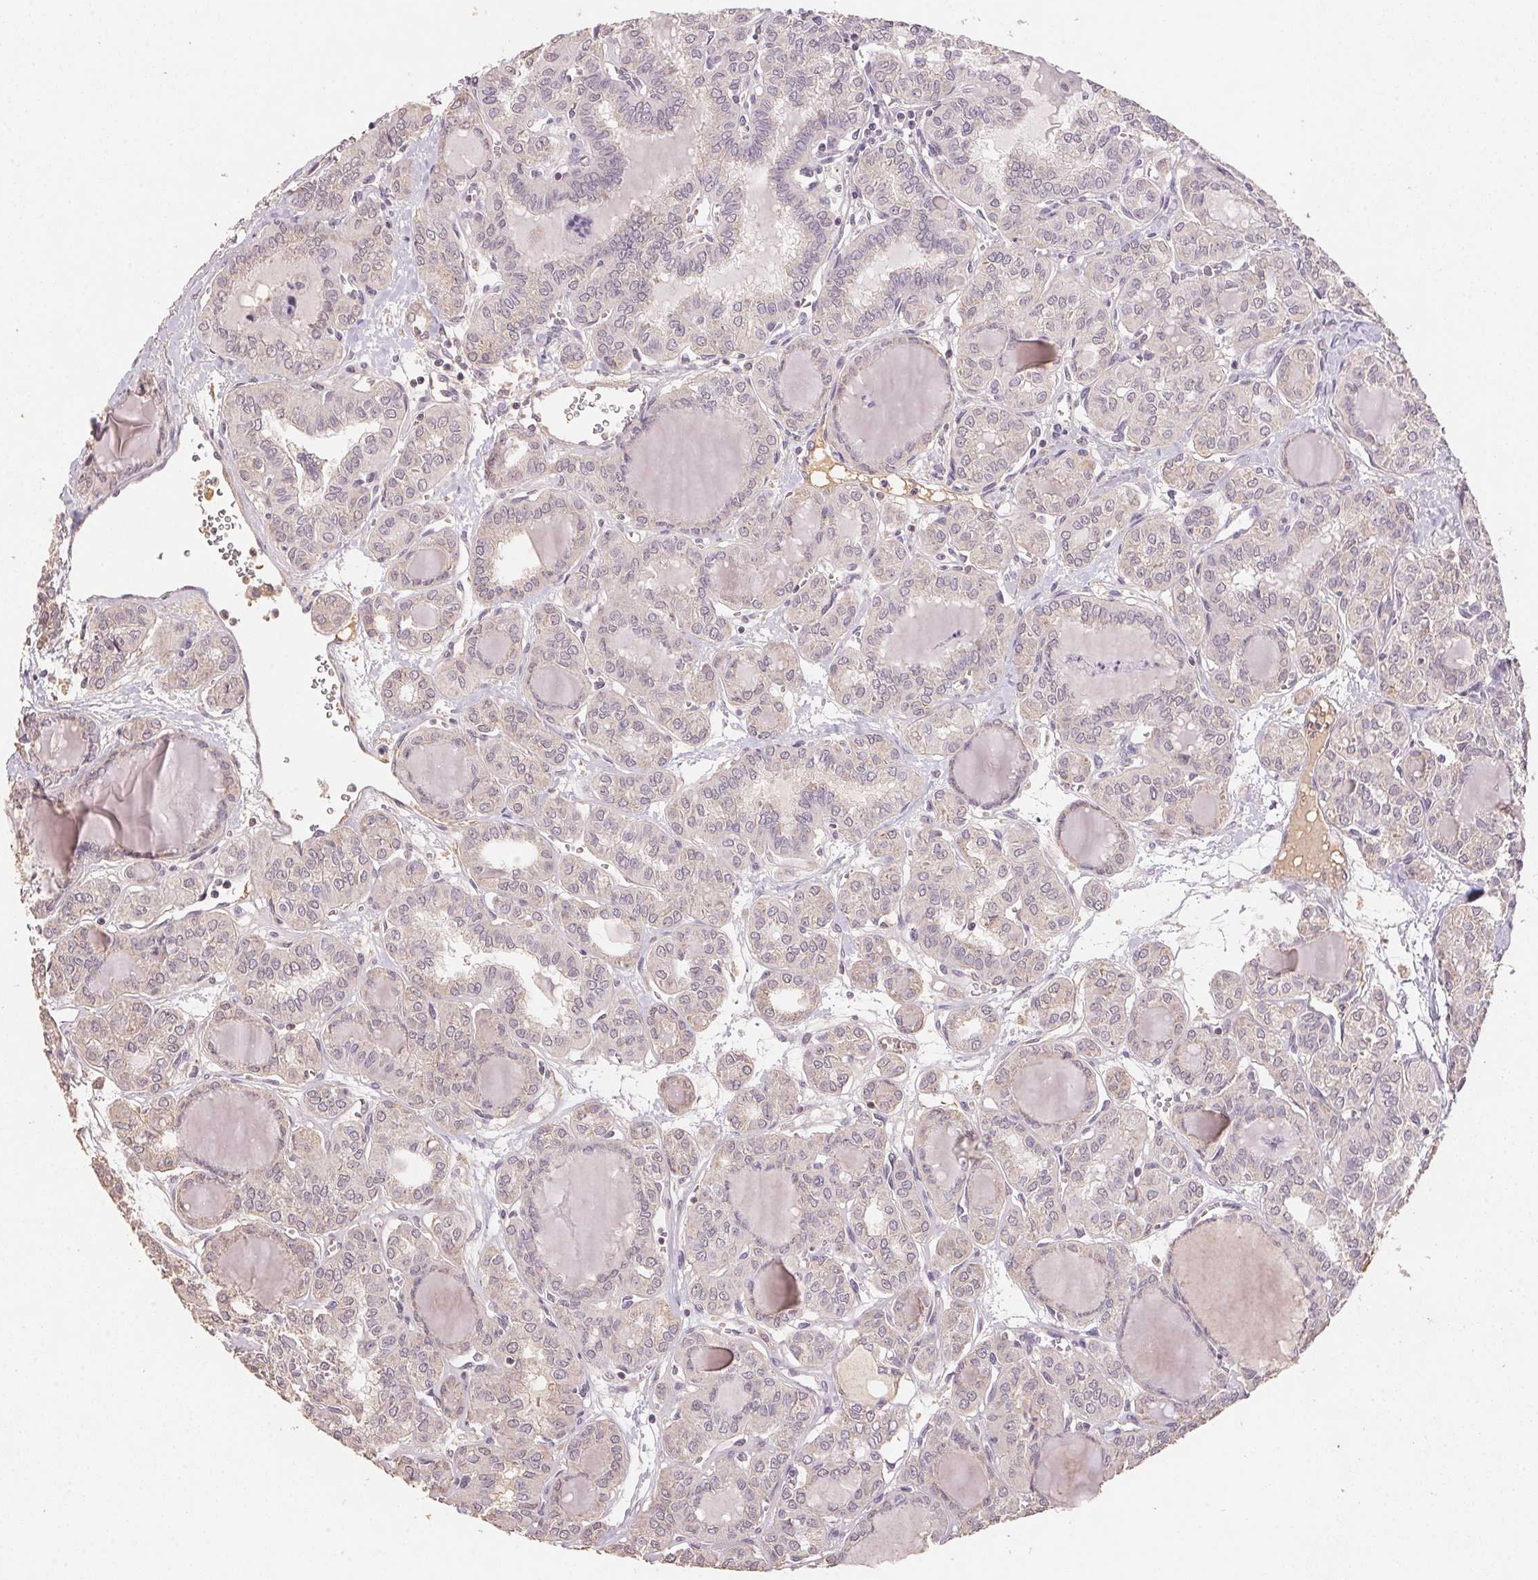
{"staining": {"intensity": "negative", "quantity": "none", "location": "none"}, "tissue": "thyroid cancer", "cell_type": "Tumor cells", "image_type": "cancer", "snomed": [{"axis": "morphology", "description": "Papillary adenocarcinoma, NOS"}, {"axis": "topography", "description": "Thyroid gland"}], "caption": "Tumor cells are negative for brown protein staining in thyroid papillary adenocarcinoma.", "gene": "CENPF", "patient": {"sex": "female", "age": 41}}